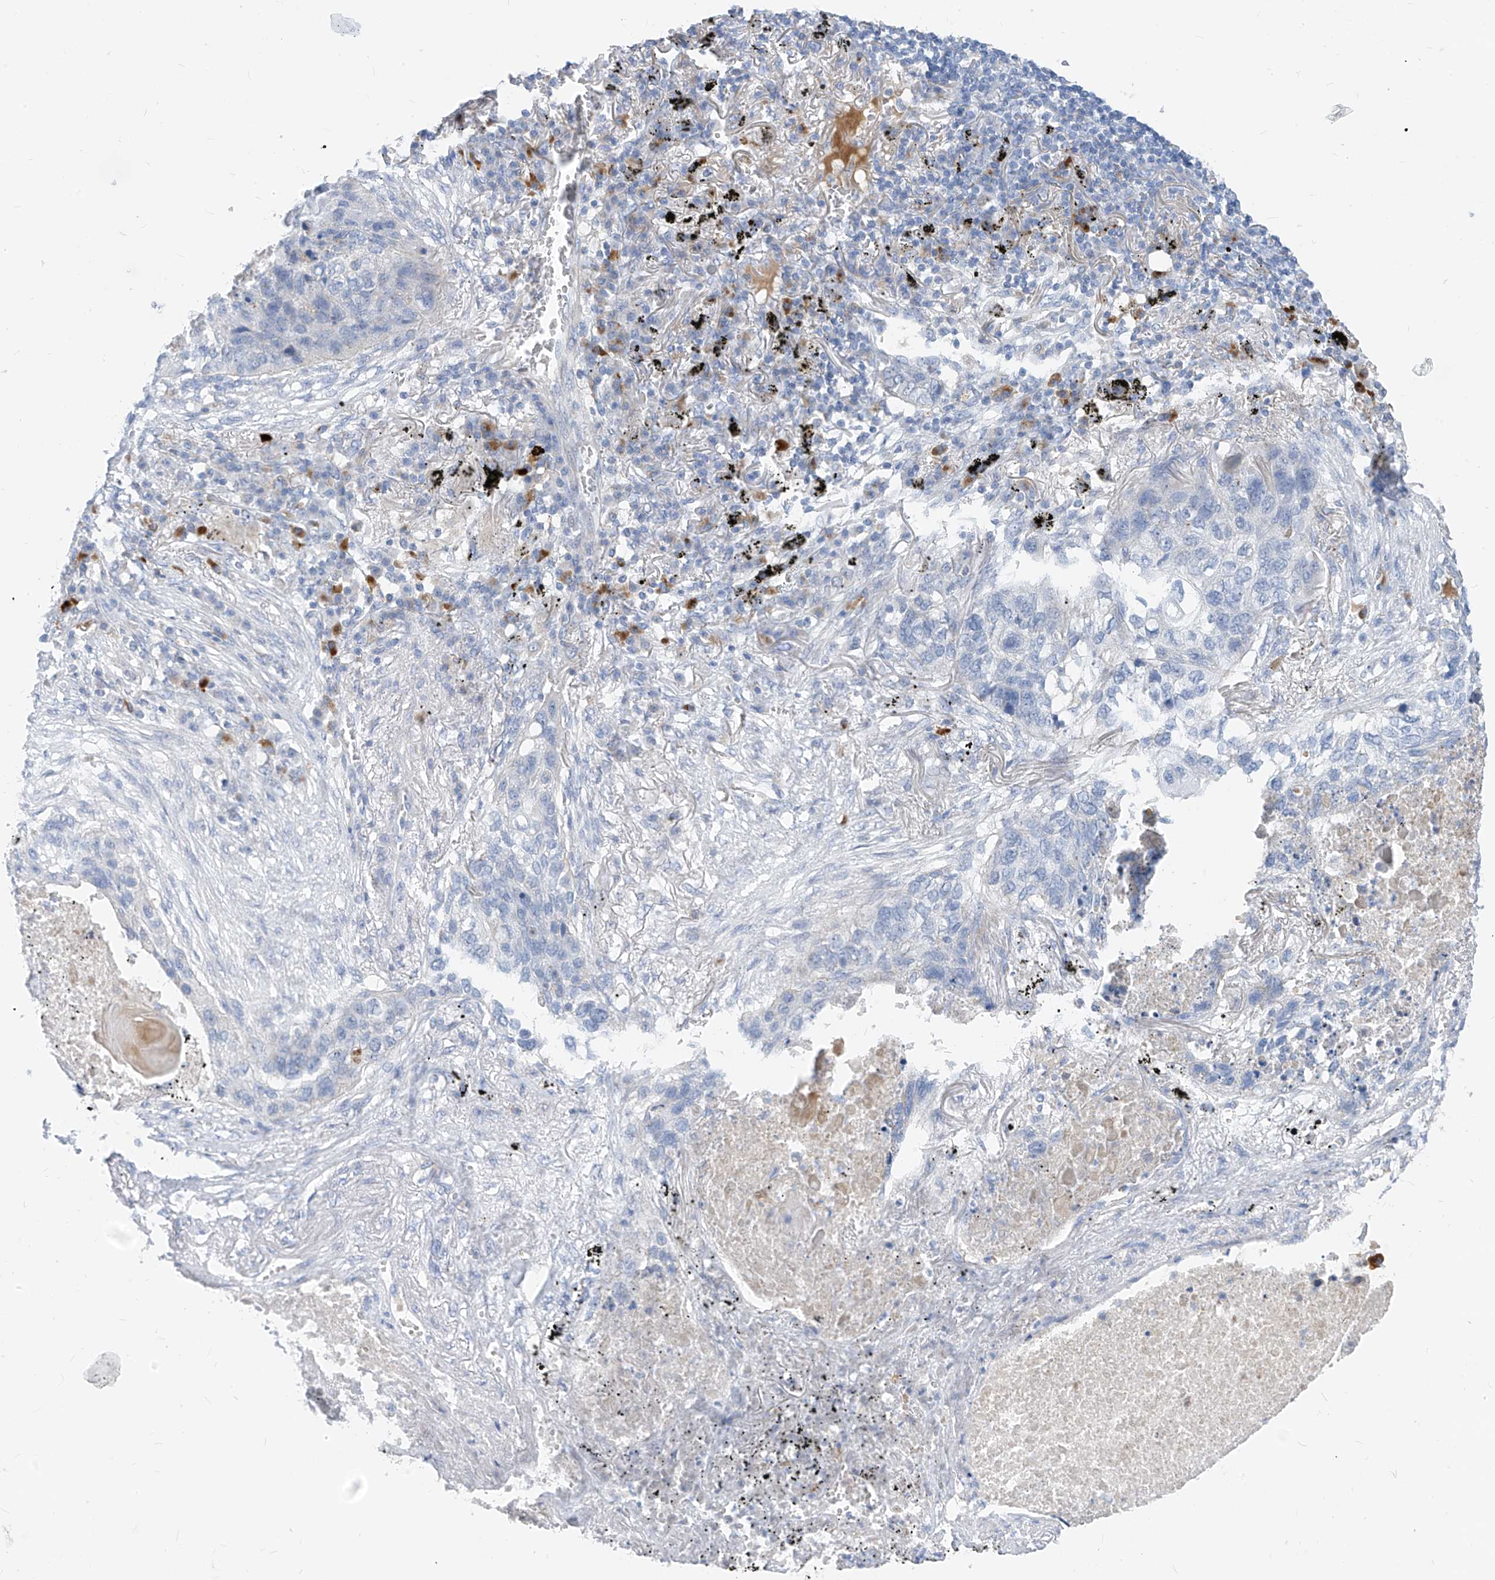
{"staining": {"intensity": "negative", "quantity": "none", "location": "none"}, "tissue": "lung cancer", "cell_type": "Tumor cells", "image_type": "cancer", "snomed": [{"axis": "morphology", "description": "Squamous cell carcinoma, NOS"}, {"axis": "topography", "description": "Lung"}], "caption": "The image demonstrates no staining of tumor cells in lung squamous cell carcinoma.", "gene": "ZNF404", "patient": {"sex": "female", "age": 63}}